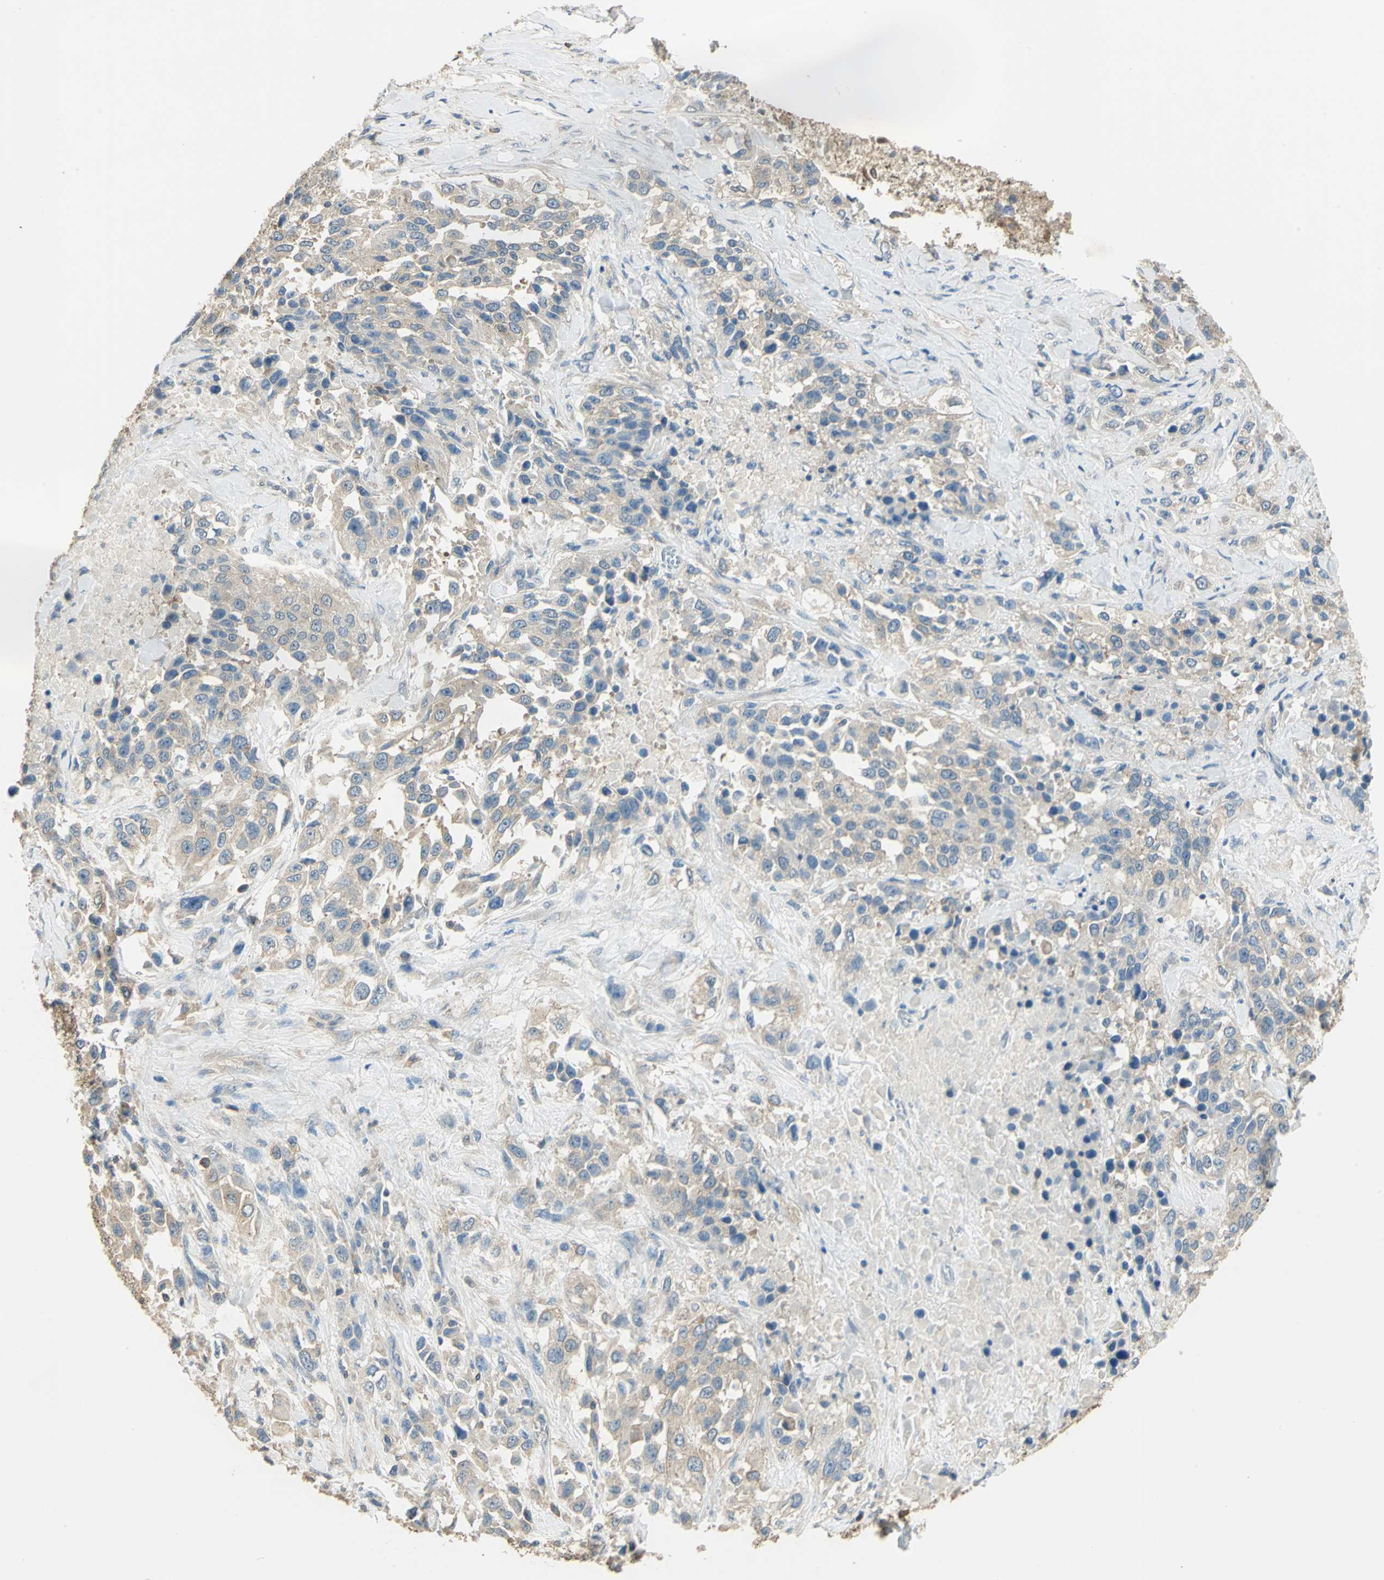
{"staining": {"intensity": "weak", "quantity": ">75%", "location": "cytoplasmic/membranous"}, "tissue": "urothelial cancer", "cell_type": "Tumor cells", "image_type": "cancer", "snomed": [{"axis": "morphology", "description": "Urothelial carcinoma, High grade"}, {"axis": "topography", "description": "Urinary bladder"}], "caption": "Weak cytoplasmic/membranous protein positivity is present in approximately >75% of tumor cells in urothelial carcinoma (high-grade). (DAB IHC, brown staining for protein, blue staining for nuclei).", "gene": "SHC2", "patient": {"sex": "female", "age": 80}}